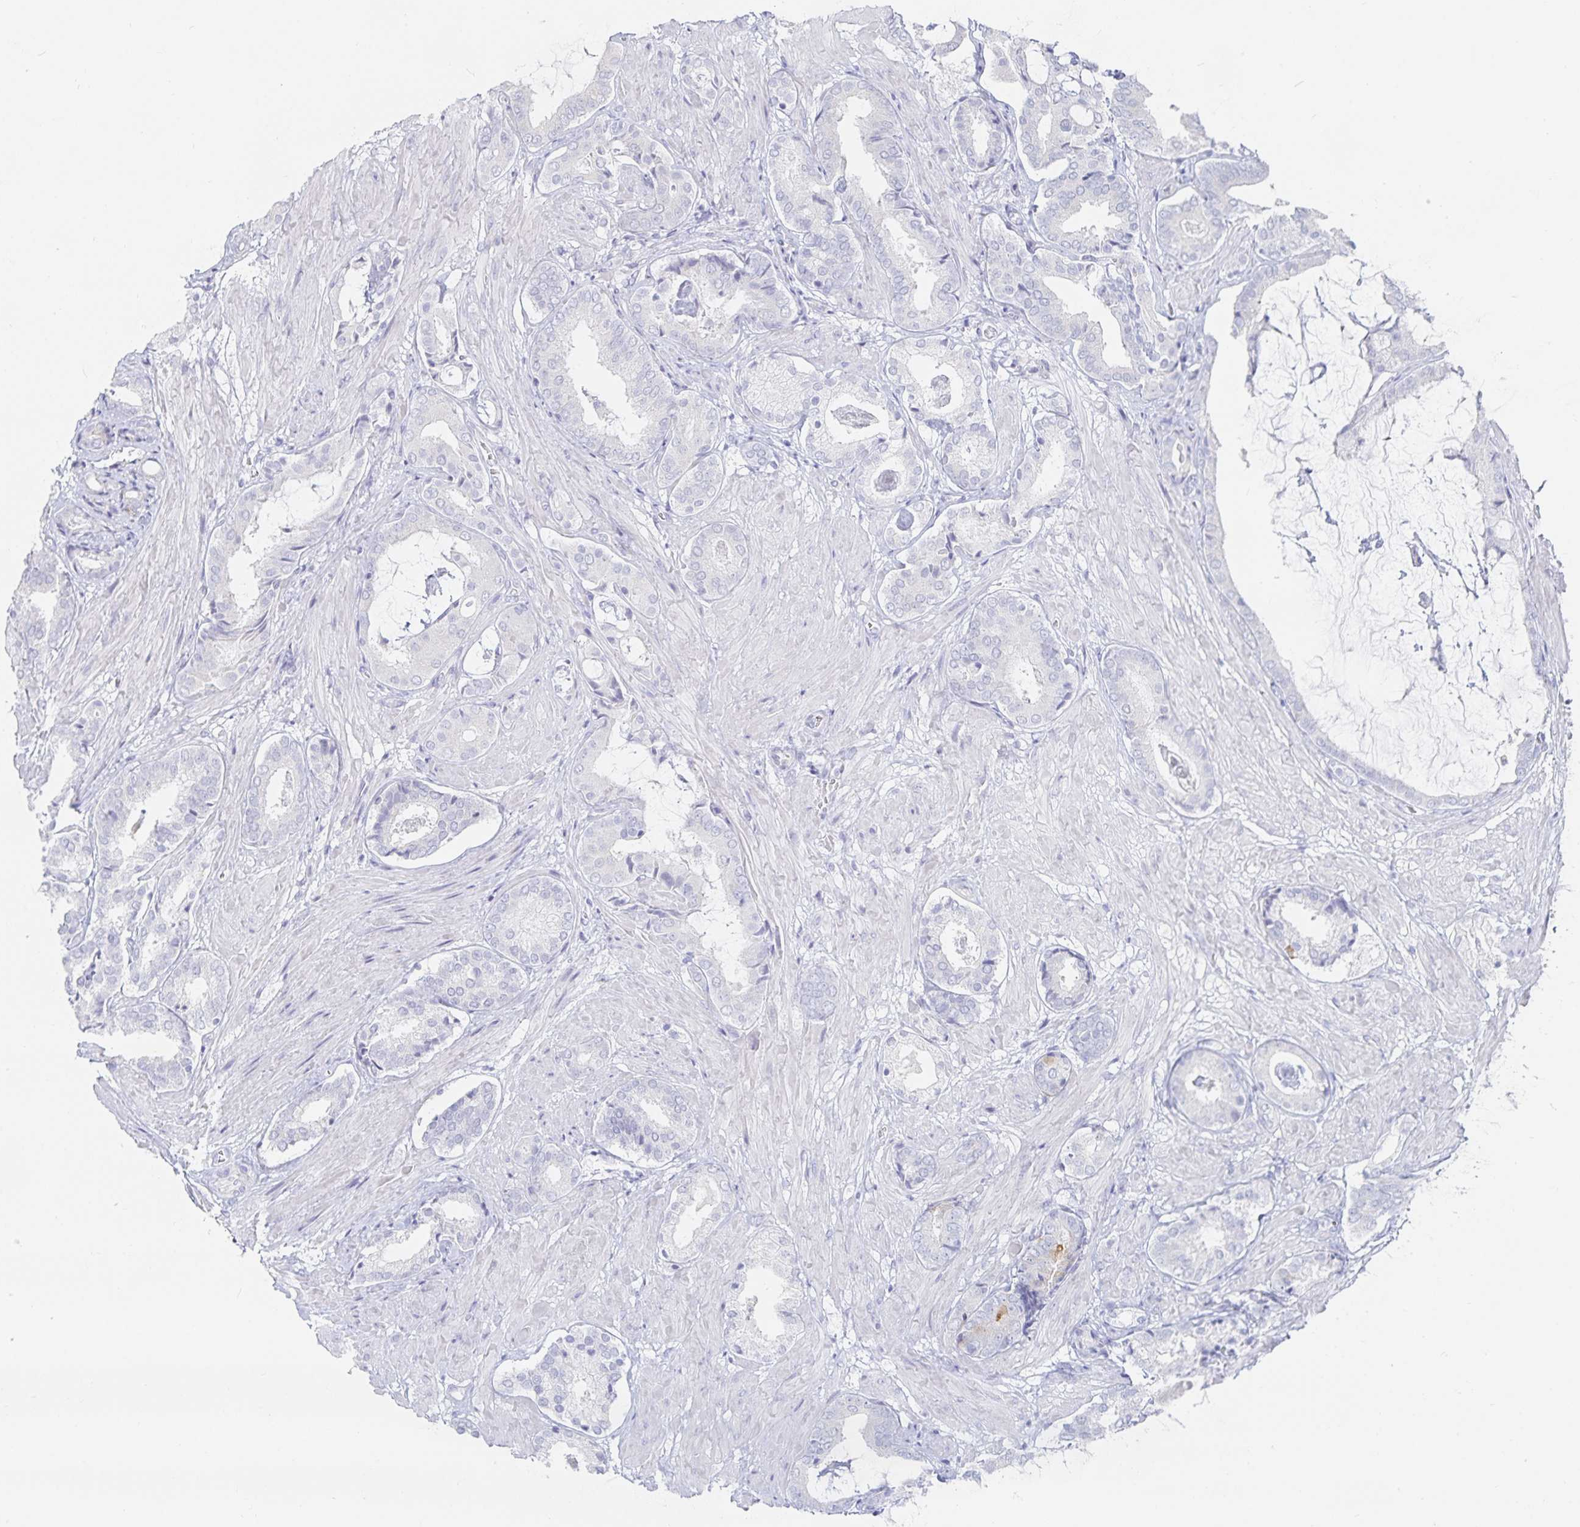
{"staining": {"intensity": "negative", "quantity": "none", "location": "none"}, "tissue": "prostate cancer", "cell_type": "Tumor cells", "image_type": "cancer", "snomed": [{"axis": "morphology", "description": "Adenocarcinoma, High grade"}, {"axis": "topography", "description": "Prostate"}], "caption": "The IHC histopathology image has no significant staining in tumor cells of high-grade adenocarcinoma (prostate) tissue. Nuclei are stained in blue.", "gene": "SFTPA1", "patient": {"sex": "male", "age": 56}}